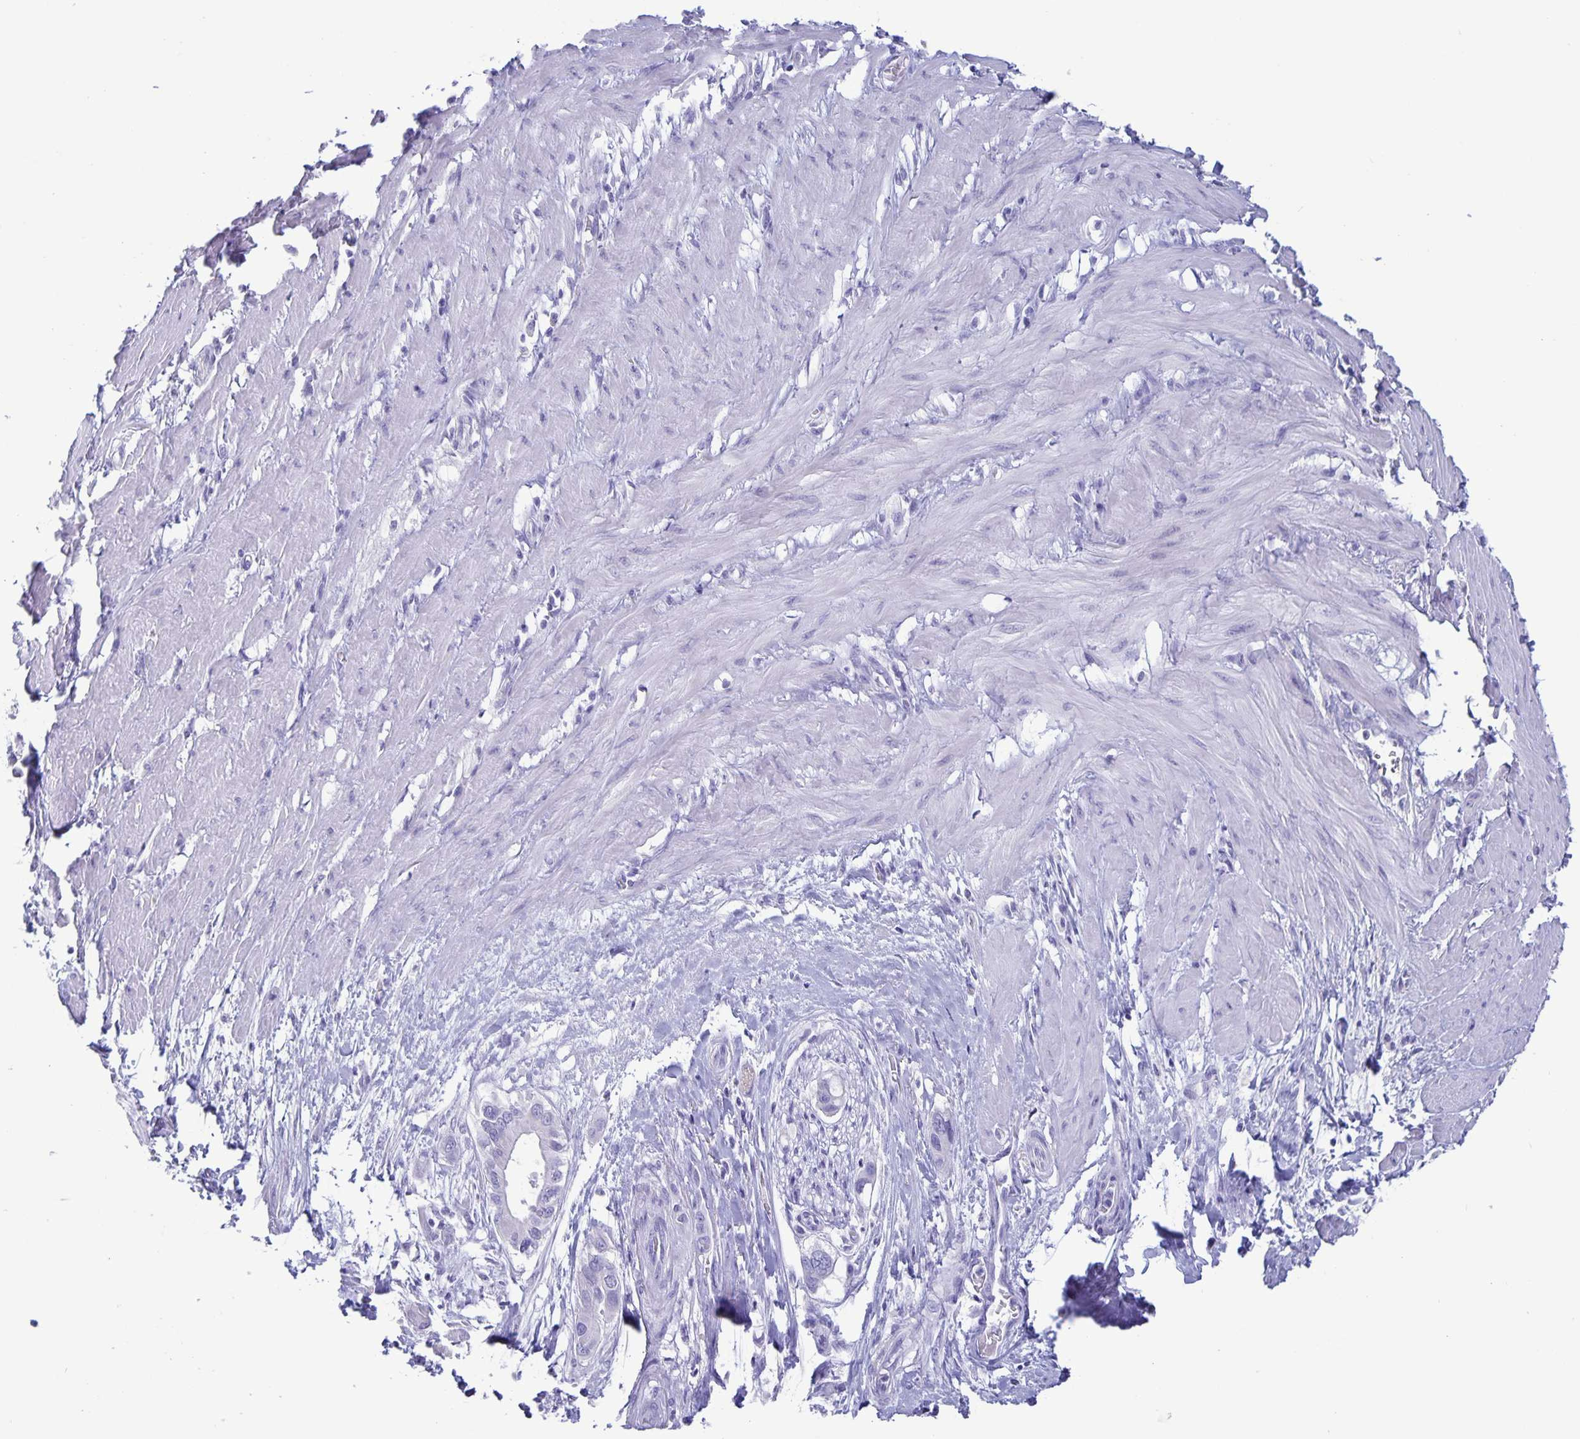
{"staining": {"intensity": "negative", "quantity": "none", "location": "none"}, "tissue": "pancreatic cancer", "cell_type": "Tumor cells", "image_type": "cancer", "snomed": [{"axis": "morphology", "description": "Adenocarcinoma, NOS"}, {"axis": "topography", "description": "Pancreas"}], "caption": "Pancreatic cancer (adenocarcinoma) was stained to show a protein in brown. There is no significant staining in tumor cells.", "gene": "BPIFA3", "patient": {"sex": "male", "age": 68}}